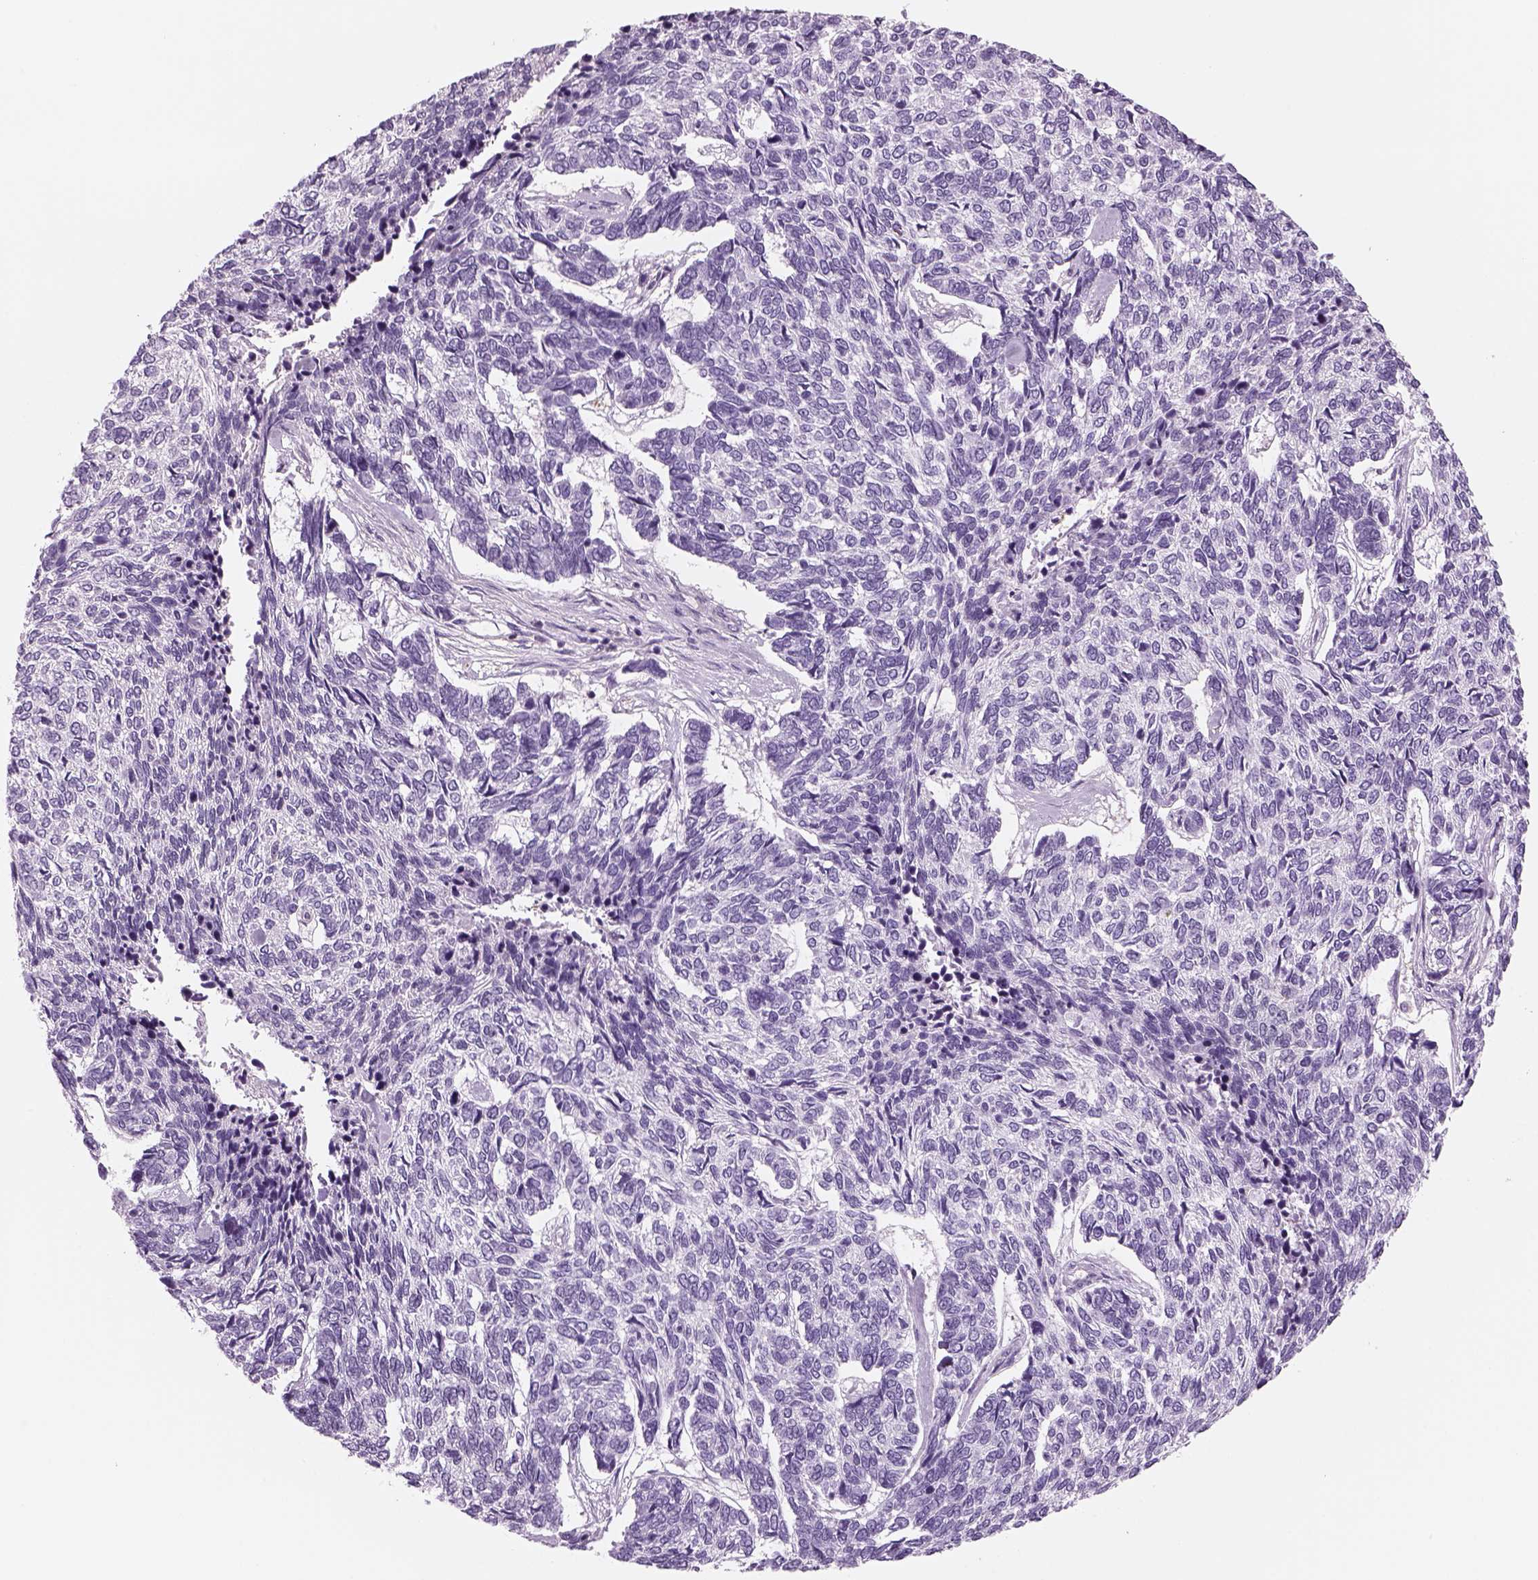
{"staining": {"intensity": "negative", "quantity": "none", "location": "none"}, "tissue": "skin cancer", "cell_type": "Tumor cells", "image_type": "cancer", "snomed": [{"axis": "morphology", "description": "Basal cell carcinoma"}, {"axis": "topography", "description": "Skin"}], "caption": "Histopathology image shows no significant protein staining in tumor cells of skin basal cell carcinoma. (DAB (3,3'-diaminobenzidine) immunohistochemistry with hematoxylin counter stain).", "gene": "SLC1A7", "patient": {"sex": "female", "age": 65}}